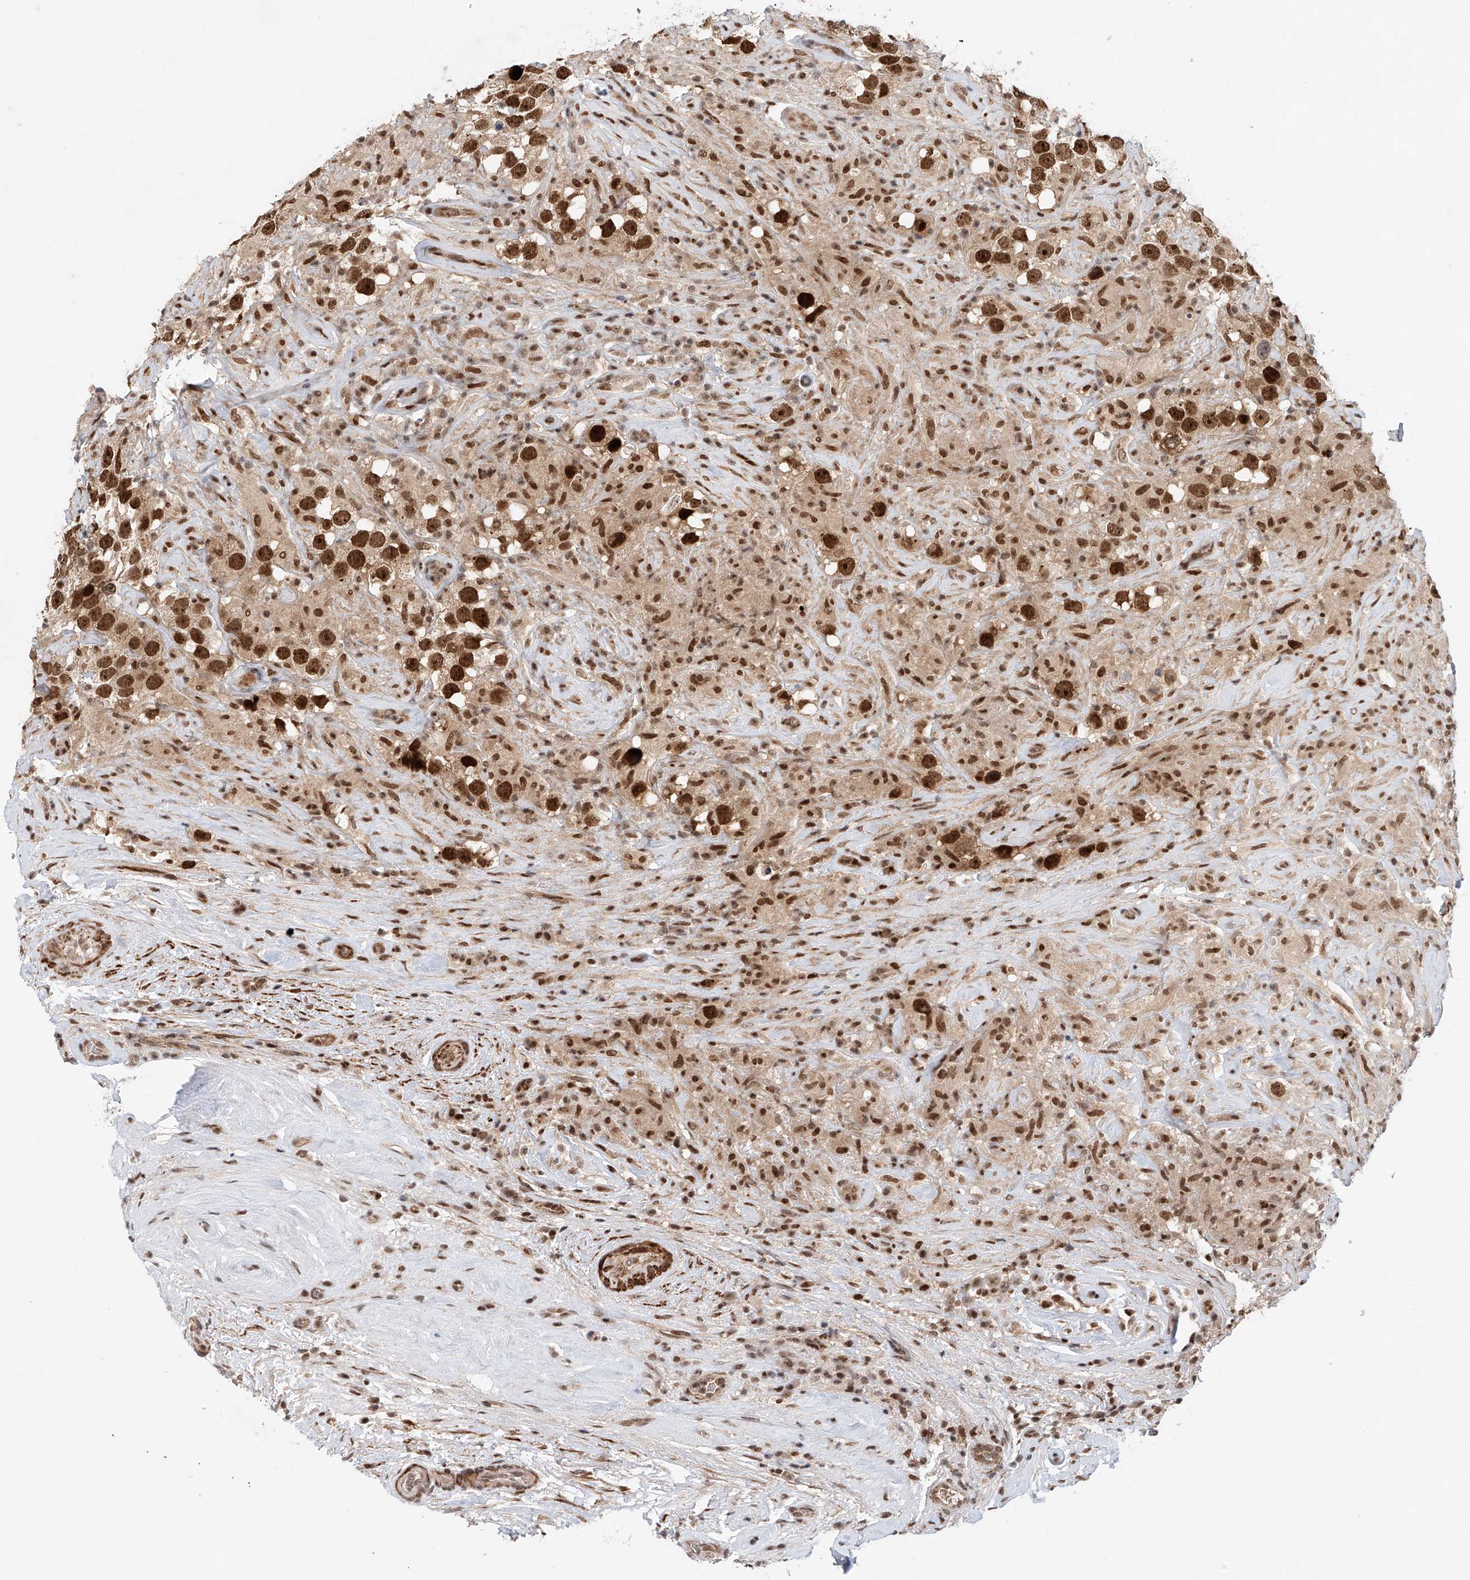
{"staining": {"intensity": "strong", "quantity": ">75%", "location": "nuclear"}, "tissue": "testis cancer", "cell_type": "Tumor cells", "image_type": "cancer", "snomed": [{"axis": "morphology", "description": "Seminoma, NOS"}, {"axis": "topography", "description": "Testis"}], "caption": "Protein staining reveals strong nuclear staining in approximately >75% of tumor cells in seminoma (testis).", "gene": "ZNF470", "patient": {"sex": "male", "age": 49}}